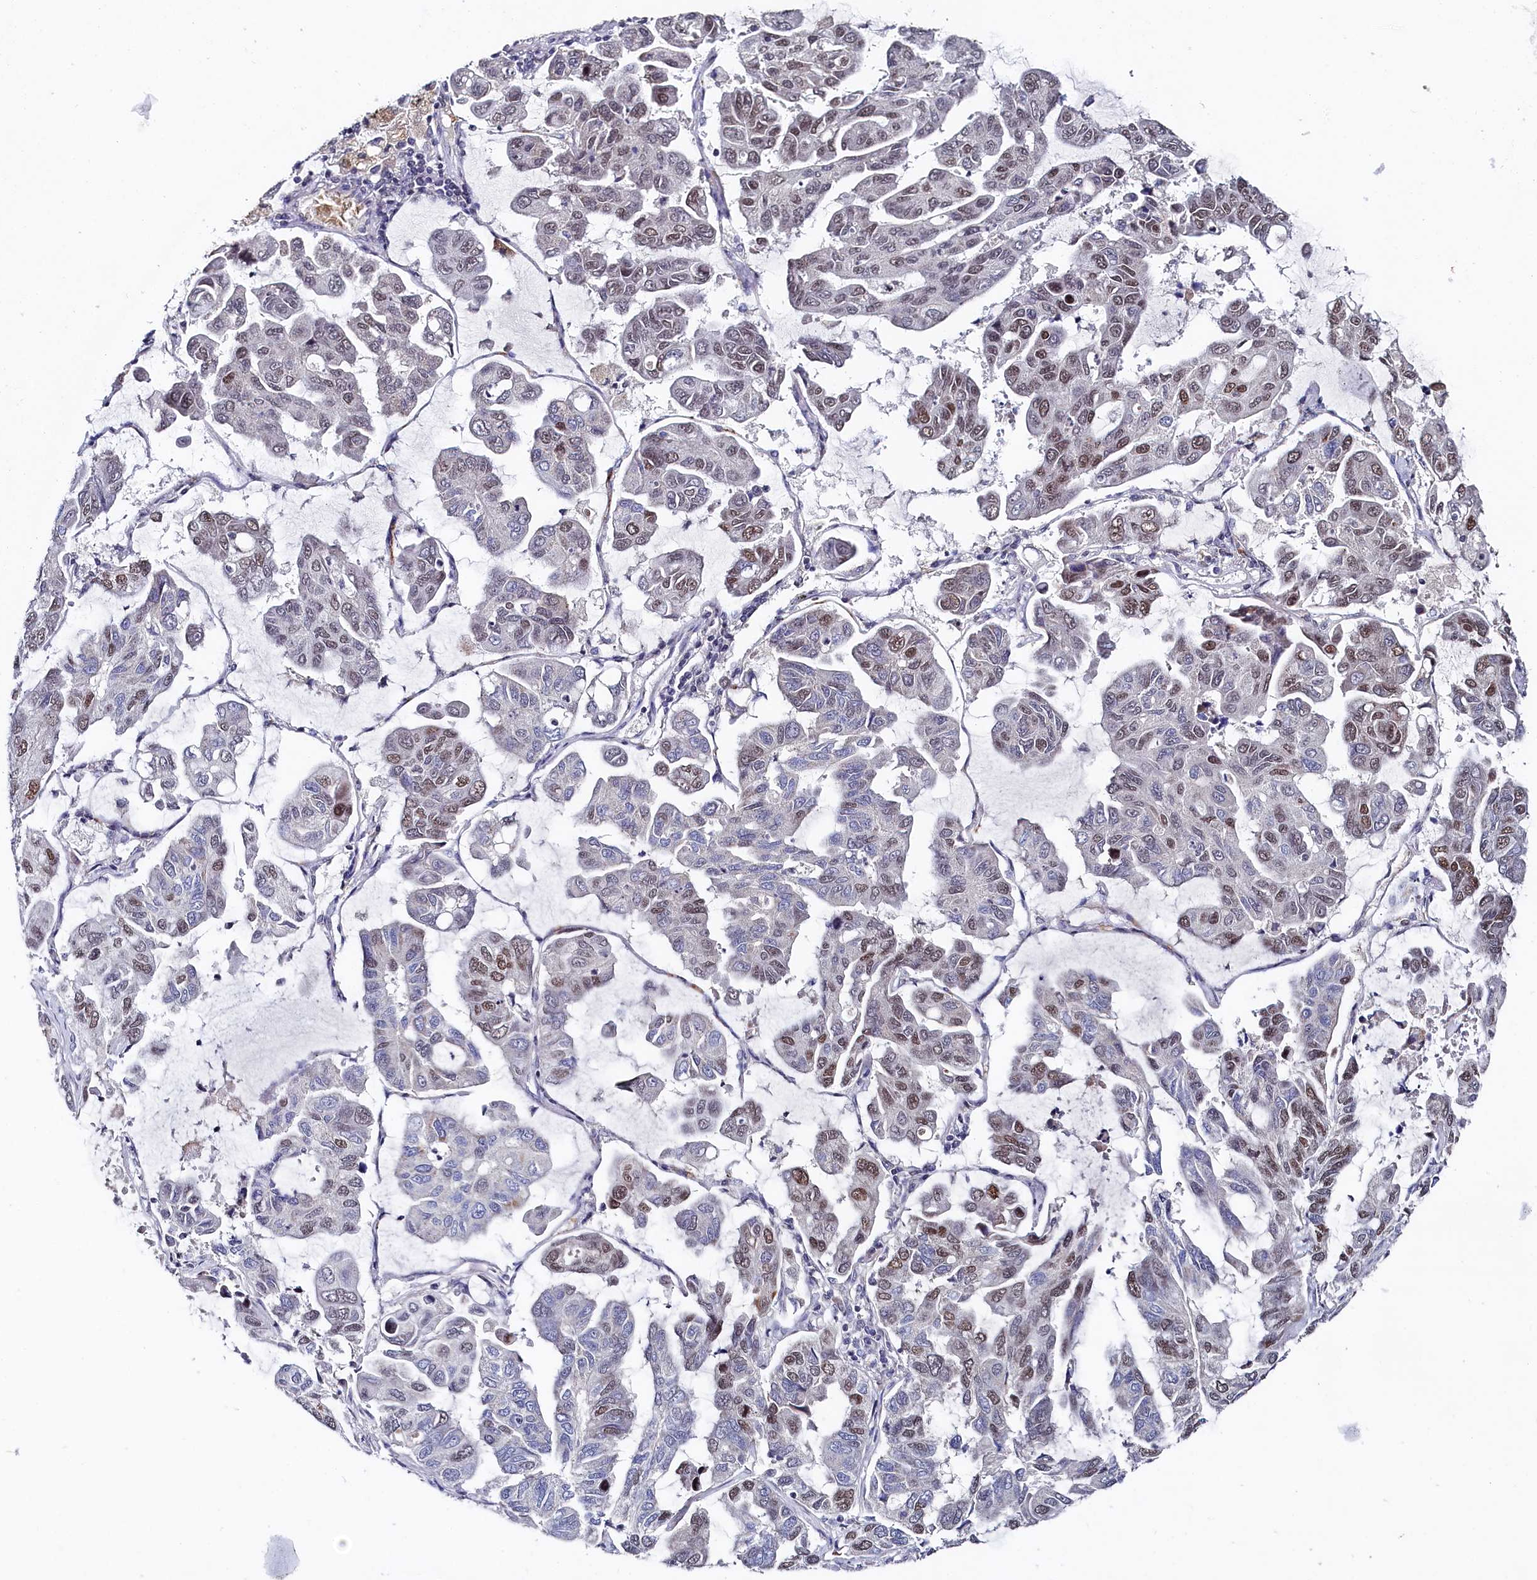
{"staining": {"intensity": "moderate", "quantity": "<25%", "location": "nuclear"}, "tissue": "lung cancer", "cell_type": "Tumor cells", "image_type": "cancer", "snomed": [{"axis": "morphology", "description": "Adenocarcinoma, NOS"}, {"axis": "topography", "description": "Lung"}], "caption": "Moderate nuclear expression is present in about <25% of tumor cells in lung adenocarcinoma.", "gene": "TIGD4", "patient": {"sex": "male", "age": 64}}